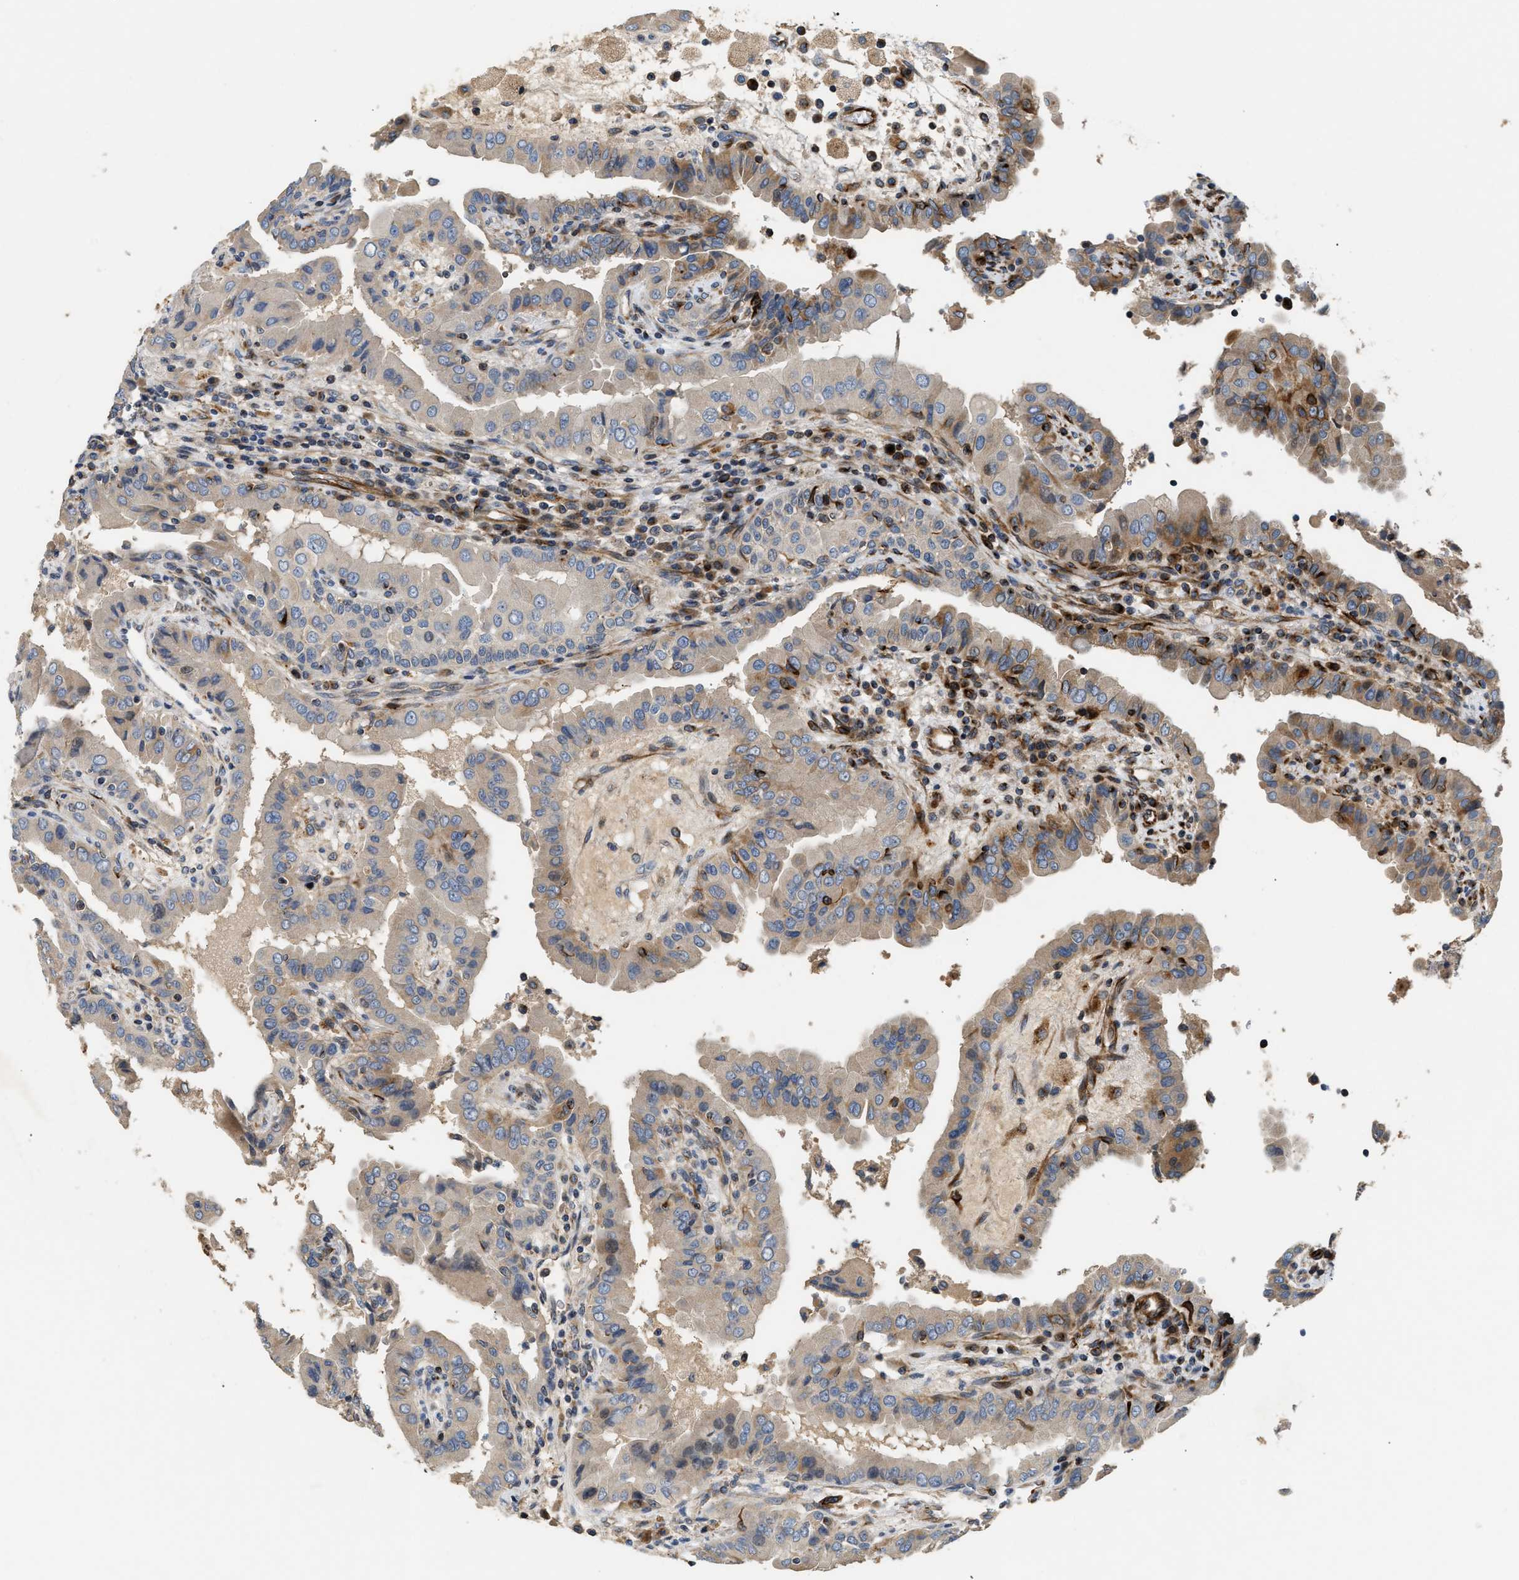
{"staining": {"intensity": "moderate", "quantity": "<25%", "location": "cytoplasmic/membranous"}, "tissue": "thyroid cancer", "cell_type": "Tumor cells", "image_type": "cancer", "snomed": [{"axis": "morphology", "description": "Papillary adenocarcinoma, NOS"}, {"axis": "topography", "description": "Thyroid gland"}], "caption": "Immunohistochemistry micrograph of human thyroid cancer stained for a protein (brown), which demonstrates low levels of moderate cytoplasmic/membranous positivity in about <25% of tumor cells.", "gene": "IL17RC", "patient": {"sex": "male", "age": 33}}